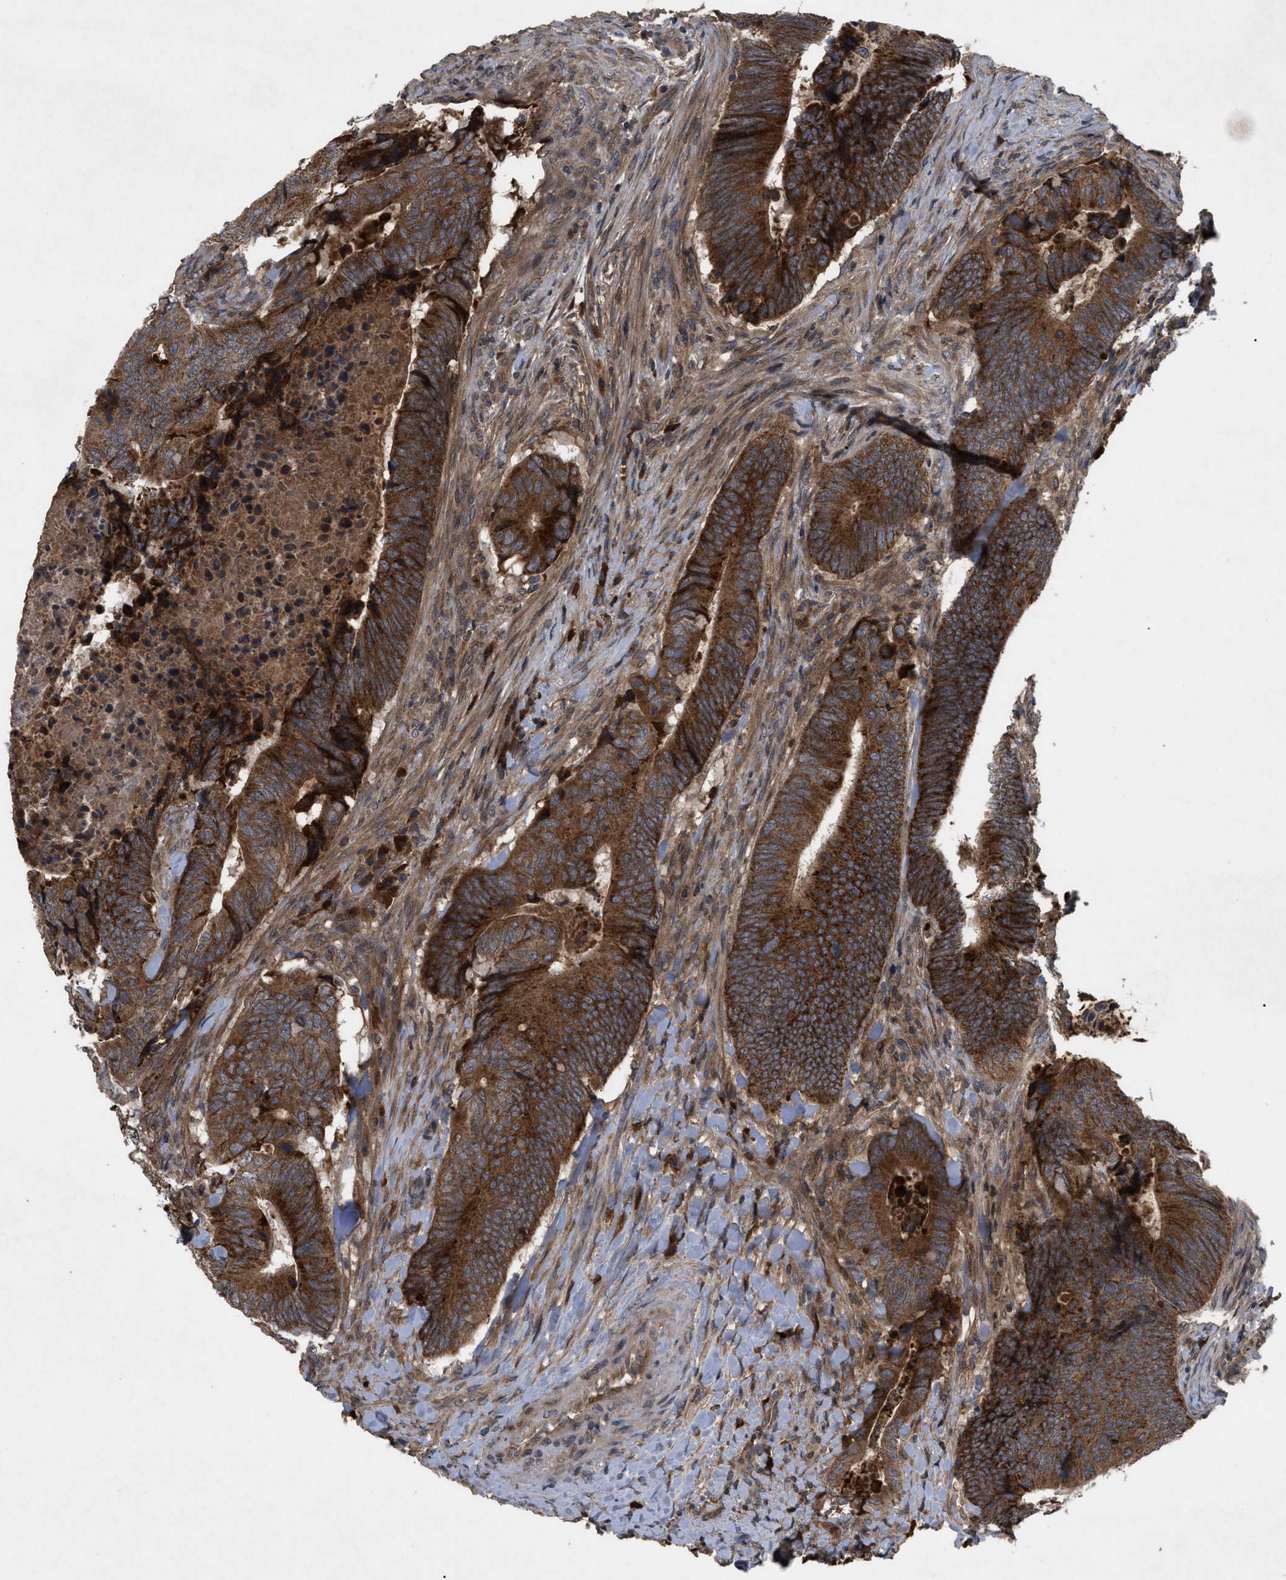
{"staining": {"intensity": "strong", "quantity": ">75%", "location": "cytoplasmic/membranous"}, "tissue": "colorectal cancer", "cell_type": "Tumor cells", "image_type": "cancer", "snomed": [{"axis": "morphology", "description": "Normal tissue, NOS"}, {"axis": "morphology", "description": "Adenocarcinoma, NOS"}, {"axis": "topography", "description": "Colon"}], "caption": "Brown immunohistochemical staining in human adenocarcinoma (colorectal) exhibits strong cytoplasmic/membranous expression in about >75% of tumor cells.", "gene": "RAB2A", "patient": {"sex": "male", "age": 56}}